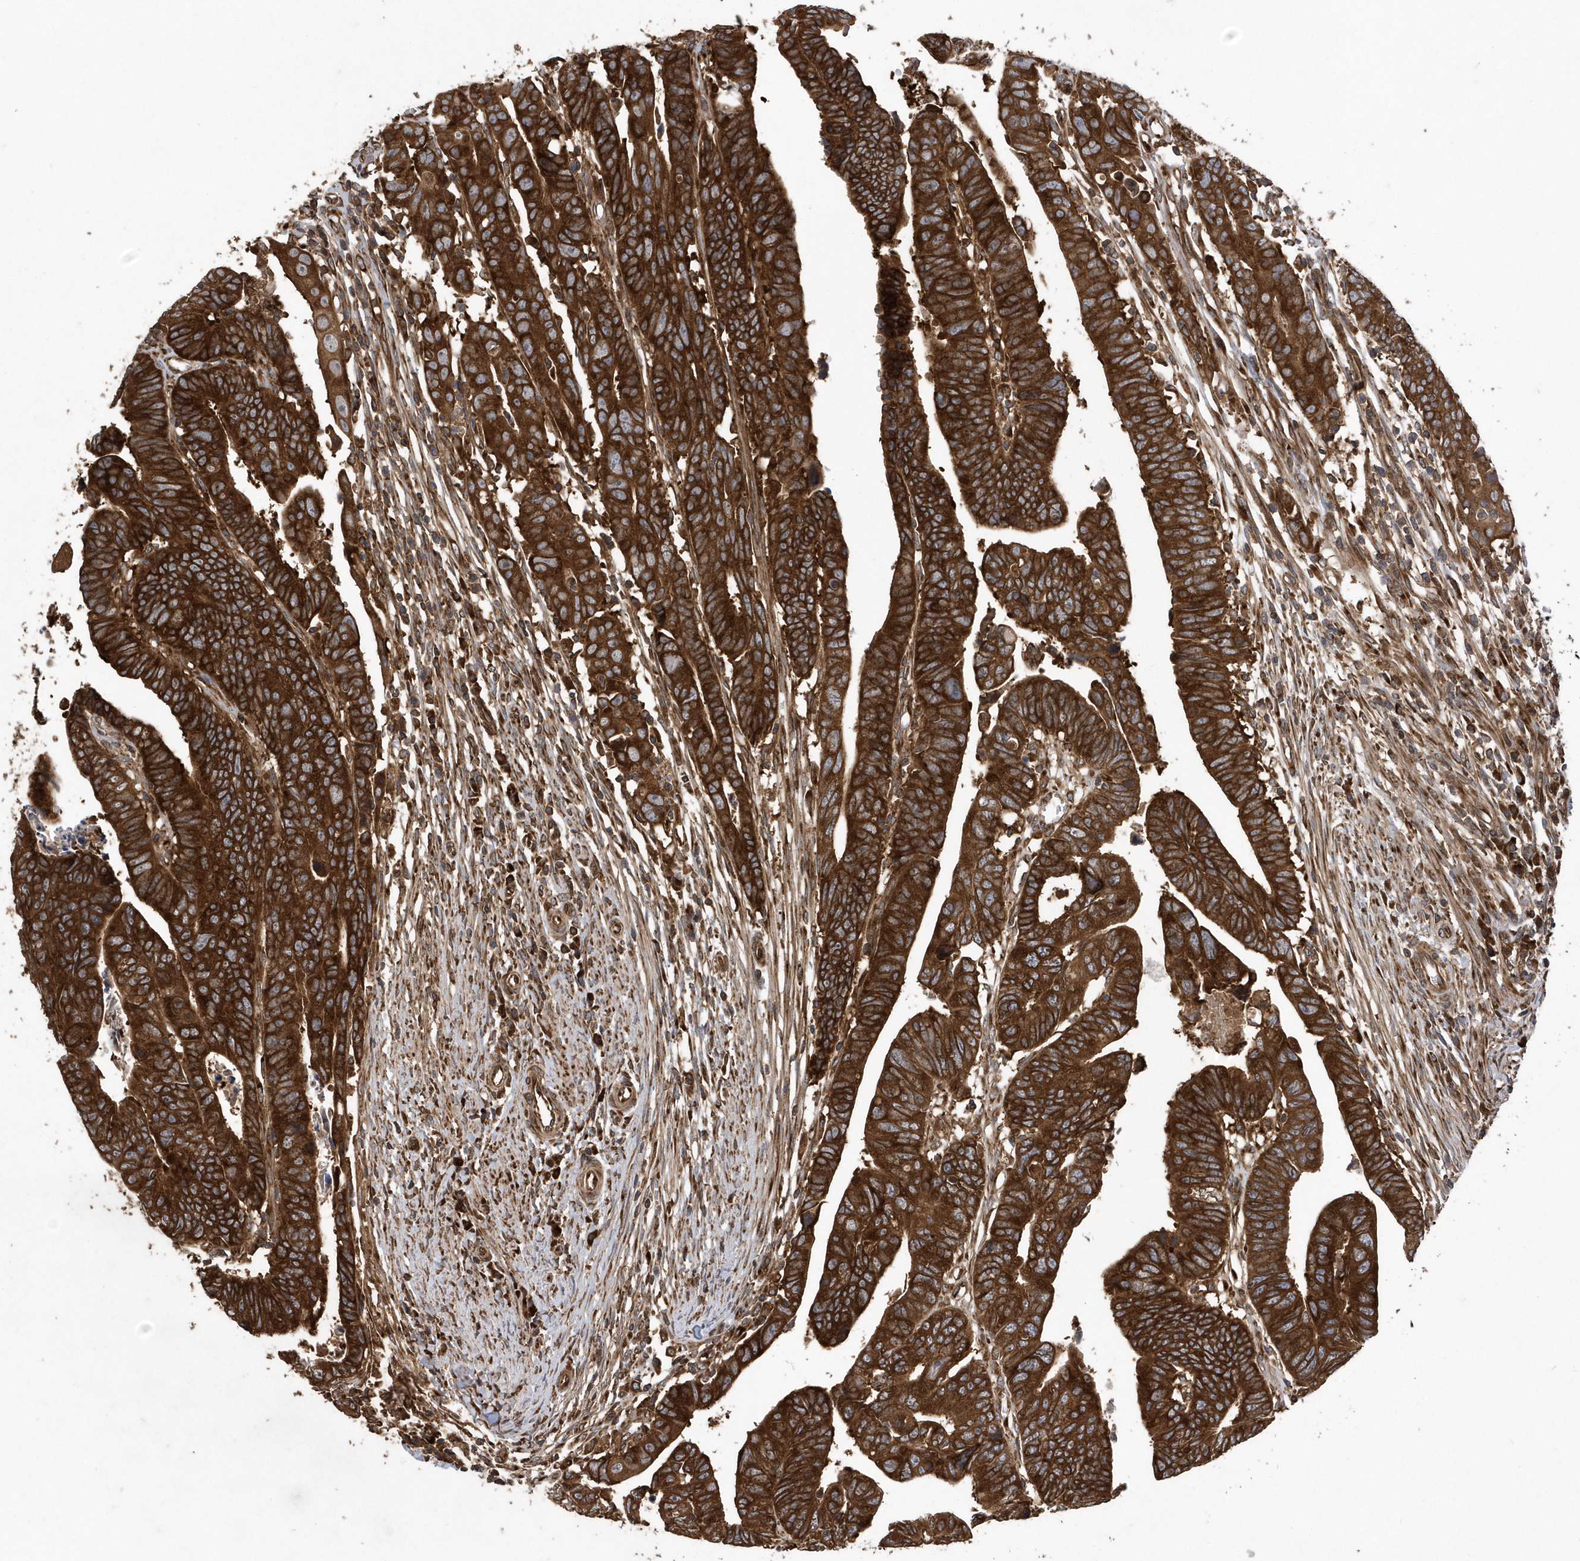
{"staining": {"intensity": "strong", "quantity": ">75%", "location": "cytoplasmic/membranous"}, "tissue": "colorectal cancer", "cell_type": "Tumor cells", "image_type": "cancer", "snomed": [{"axis": "morphology", "description": "Adenocarcinoma, NOS"}, {"axis": "topography", "description": "Rectum"}], "caption": "Colorectal adenocarcinoma was stained to show a protein in brown. There is high levels of strong cytoplasmic/membranous expression in approximately >75% of tumor cells.", "gene": "WASHC5", "patient": {"sex": "female", "age": 65}}